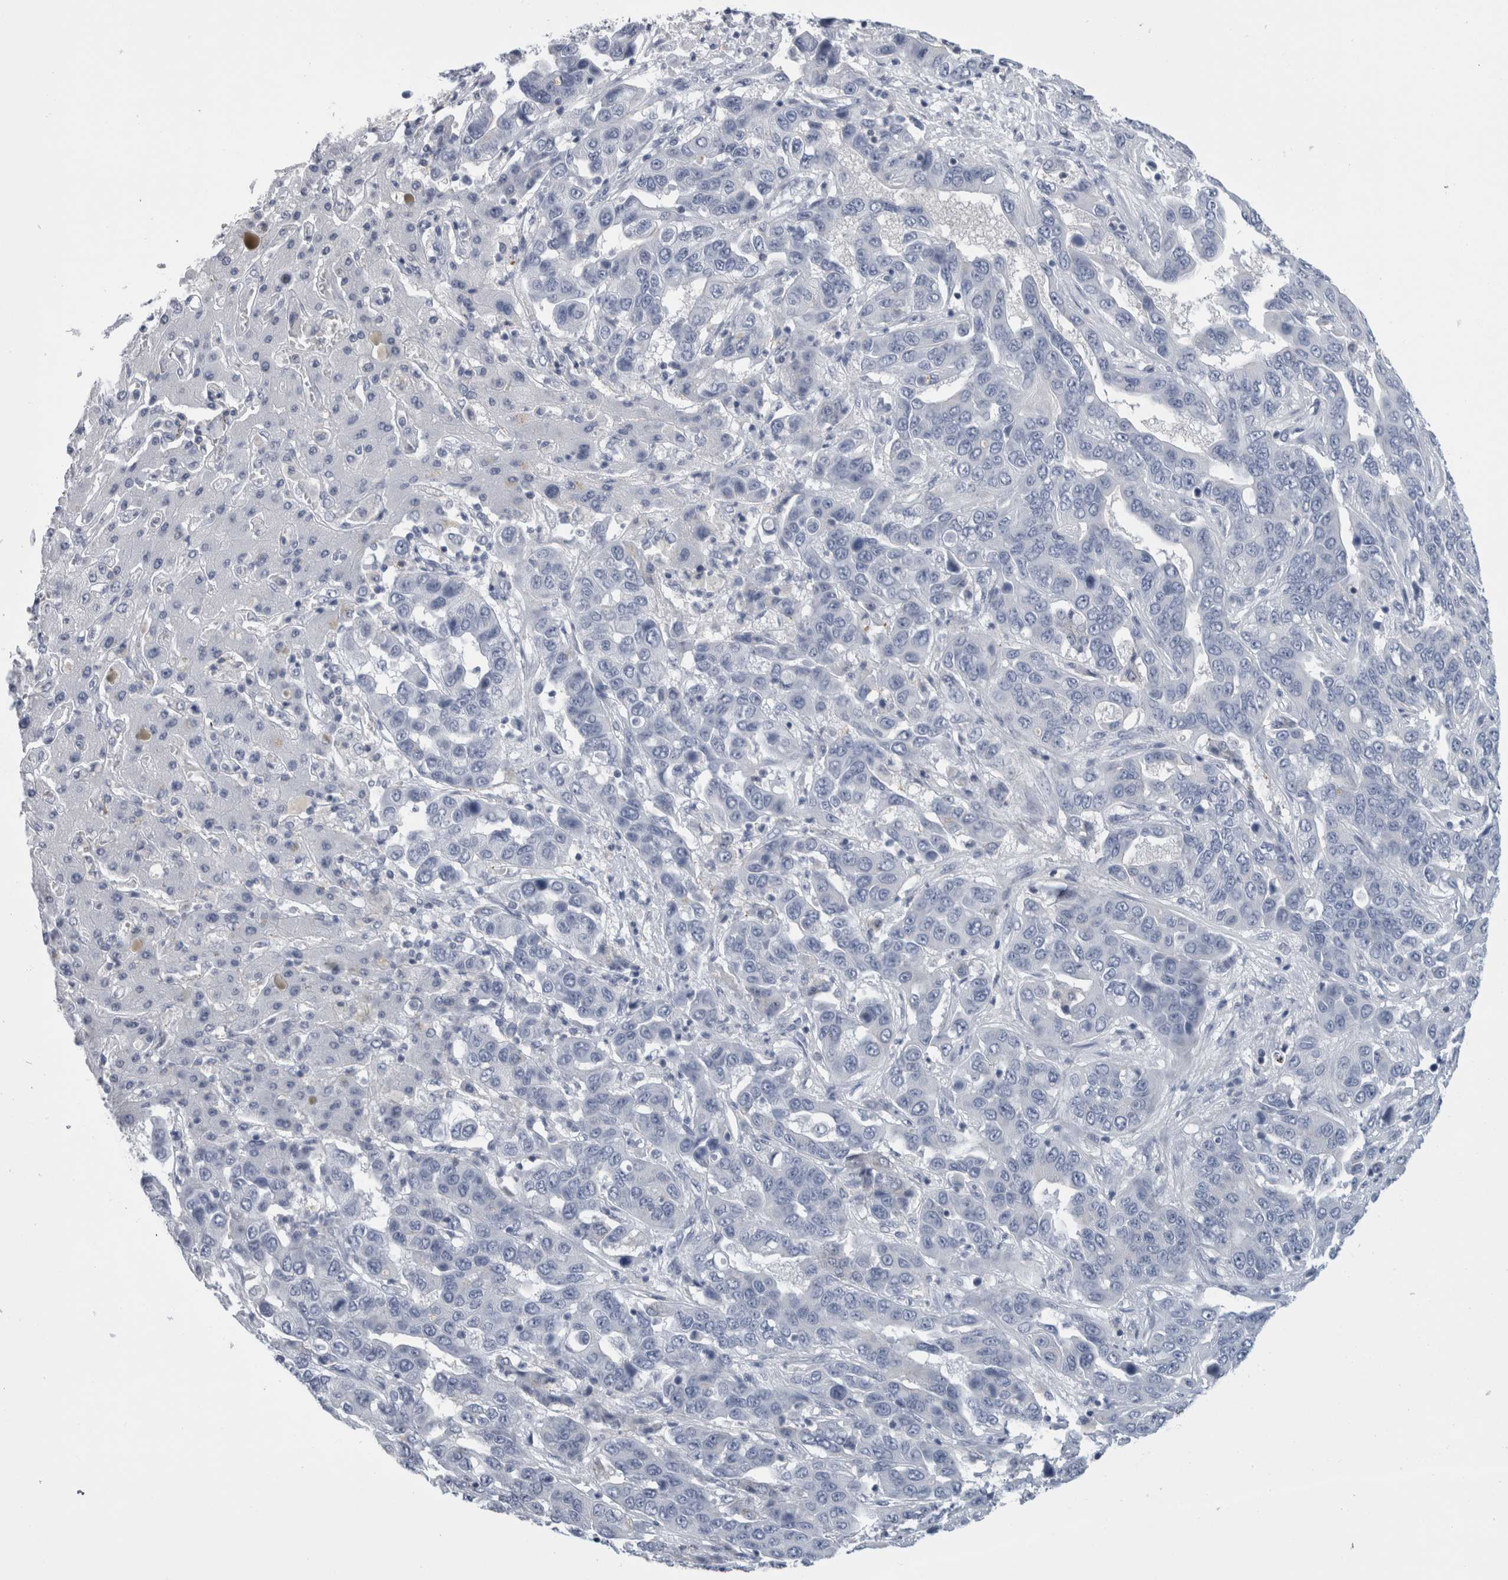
{"staining": {"intensity": "negative", "quantity": "none", "location": "none"}, "tissue": "liver cancer", "cell_type": "Tumor cells", "image_type": "cancer", "snomed": [{"axis": "morphology", "description": "Cholangiocarcinoma"}, {"axis": "topography", "description": "Liver"}], "caption": "Tumor cells are negative for brown protein staining in cholangiocarcinoma (liver). (DAB IHC with hematoxylin counter stain).", "gene": "ANKFY1", "patient": {"sex": "female", "age": 52}}